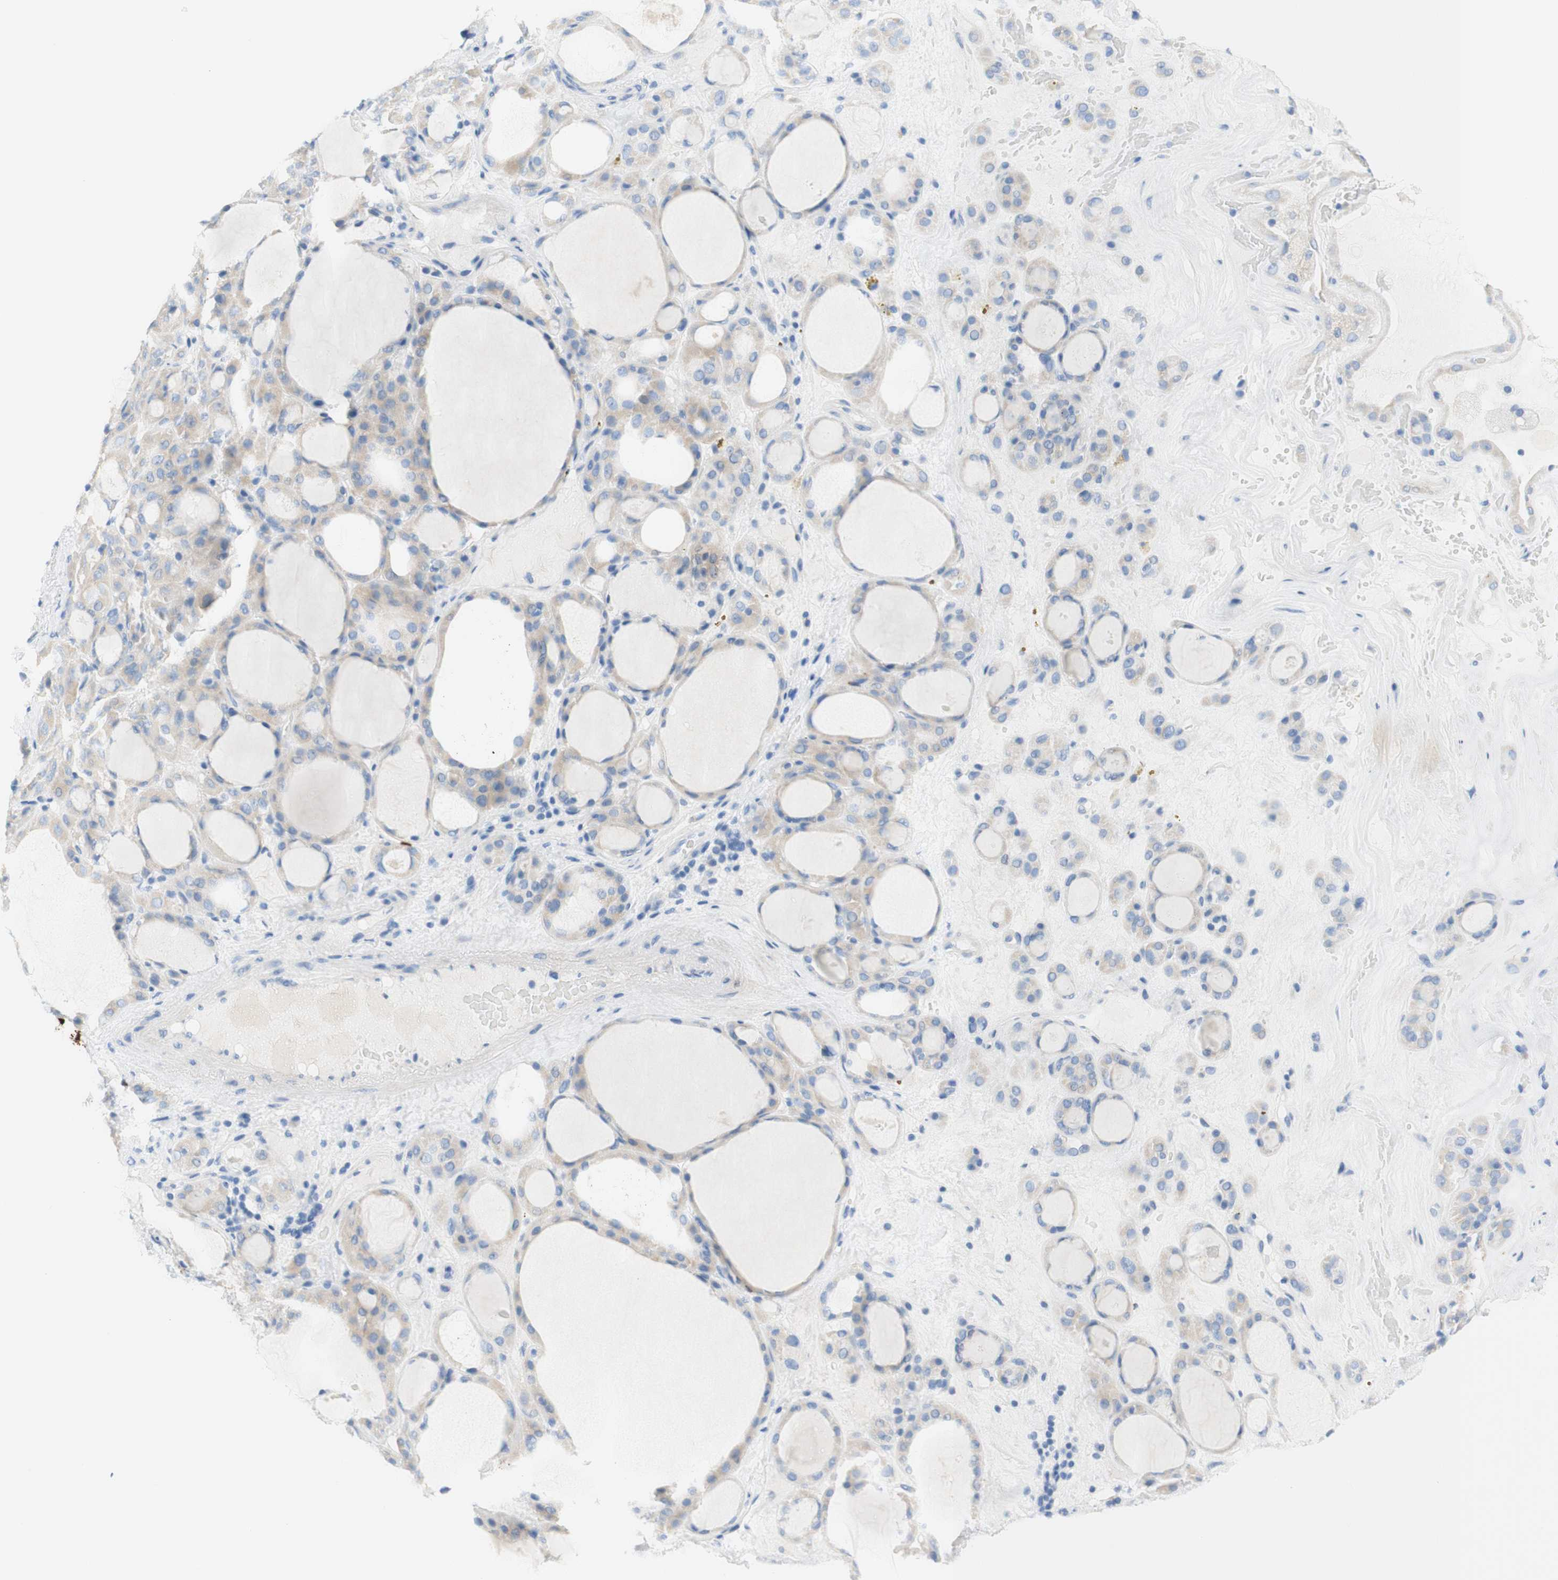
{"staining": {"intensity": "weak", "quantity": "25%-75%", "location": "cytoplasmic/membranous"}, "tissue": "thyroid gland", "cell_type": "Glandular cells", "image_type": "normal", "snomed": [{"axis": "morphology", "description": "Normal tissue, NOS"}, {"axis": "morphology", "description": "Carcinoma, NOS"}, {"axis": "topography", "description": "Thyroid gland"}], "caption": "Protein staining of benign thyroid gland shows weak cytoplasmic/membranous staining in about 25%-75% of glandular cells.", "gene": "CEACAM1", "patient": {"sex": "female", "age": 86}}